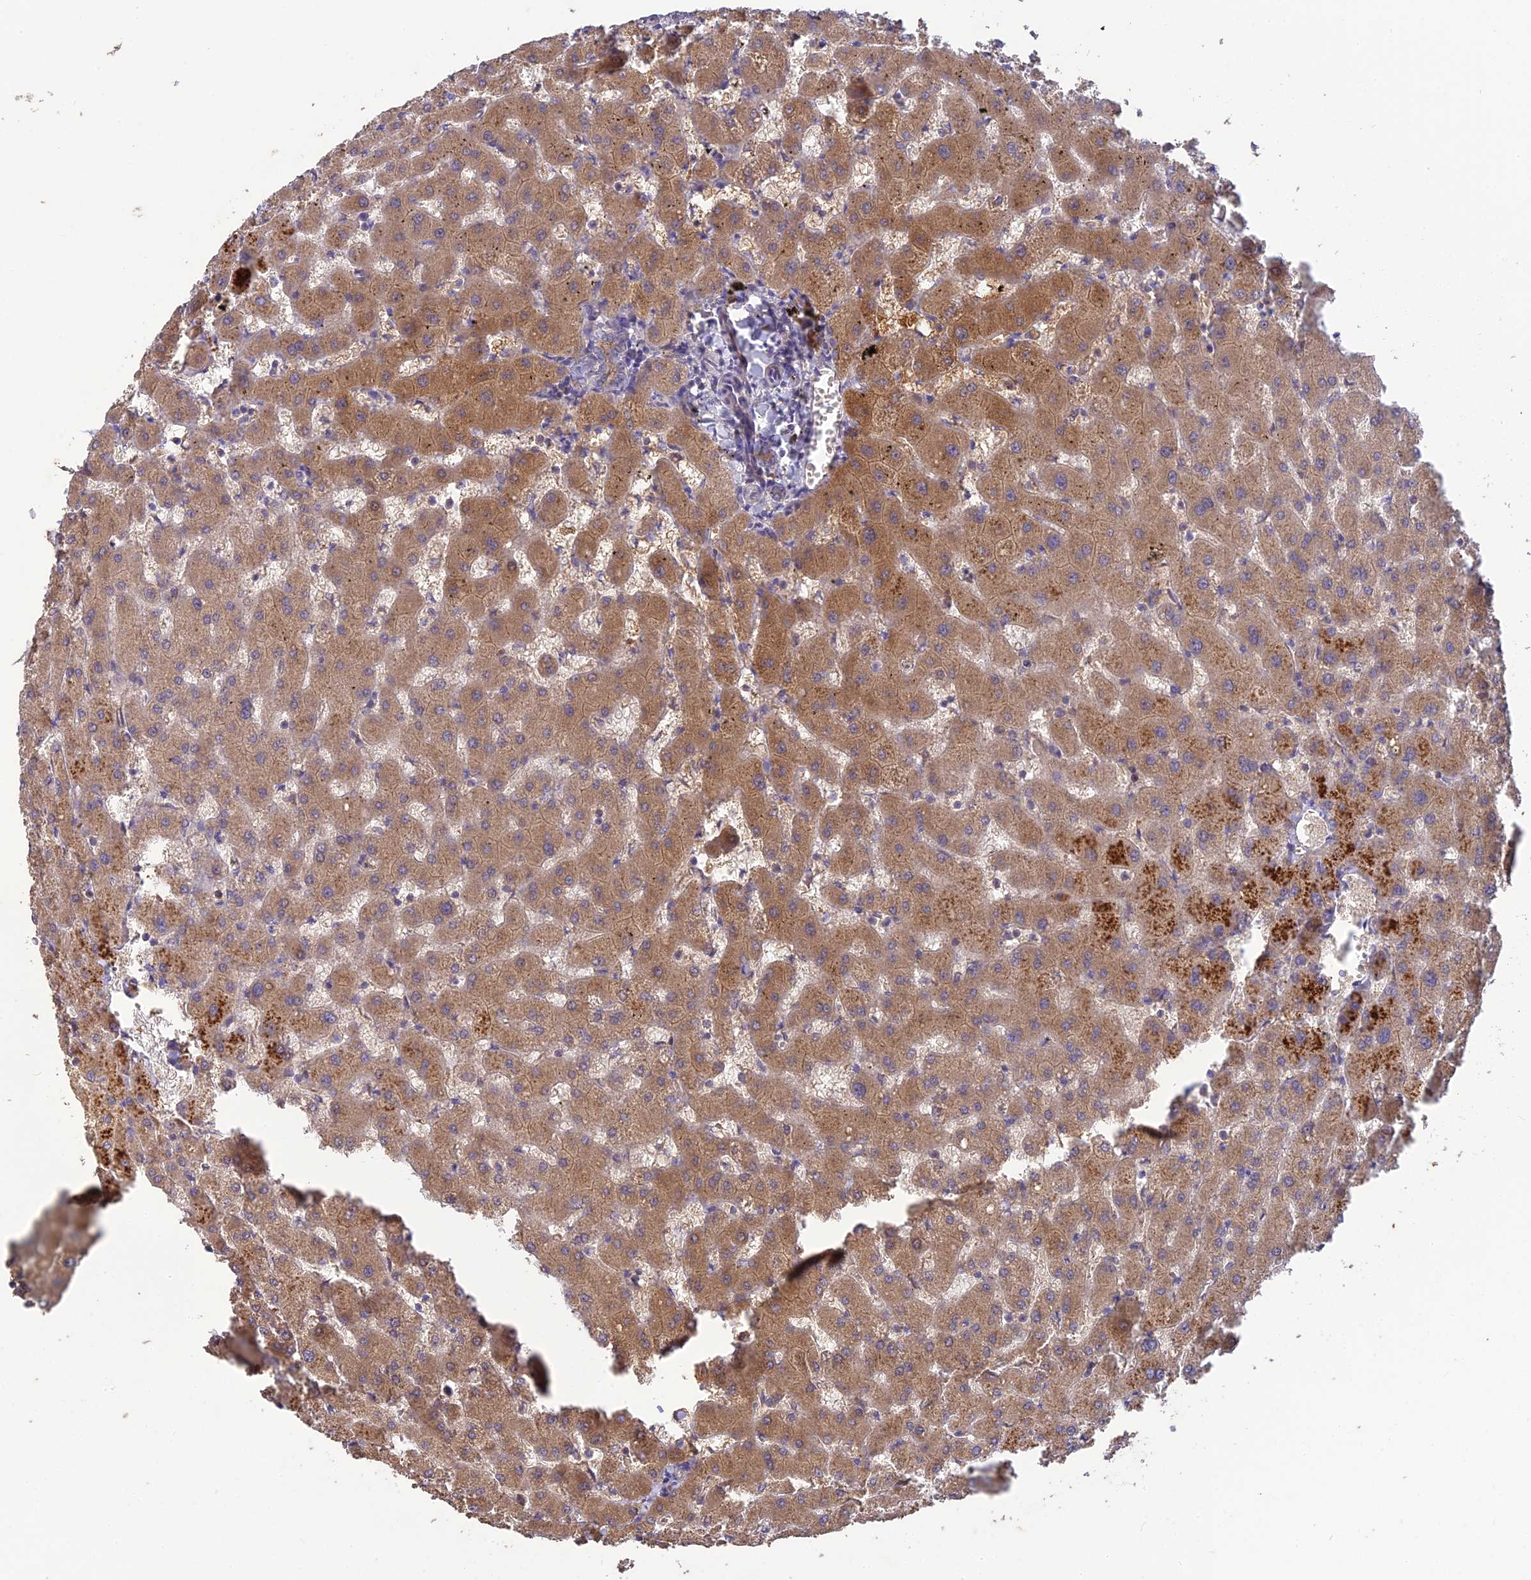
{"staining": {"intensity": "moderate", "quantity": "25%-75%", "location": "cytoplasmic/membranous"}, "tissue": "liver", "cell_type": "Cholangiocytes", "image_type": "normal", "snomed": [{"axis": "morphology", "description": "Normal tissue, NOS"}, {"axis": "topography", "description": "Liver"}], "caption": "The photomicrograph displays immunohistochemical staining of unremarkable liver. There is moderate cytoplasmic/membranous staining is identified in approximately 25%-75% of cholangiocytes.", "gene": "ARHGAP40", "patient": {"sex": "female", "age": 63}}